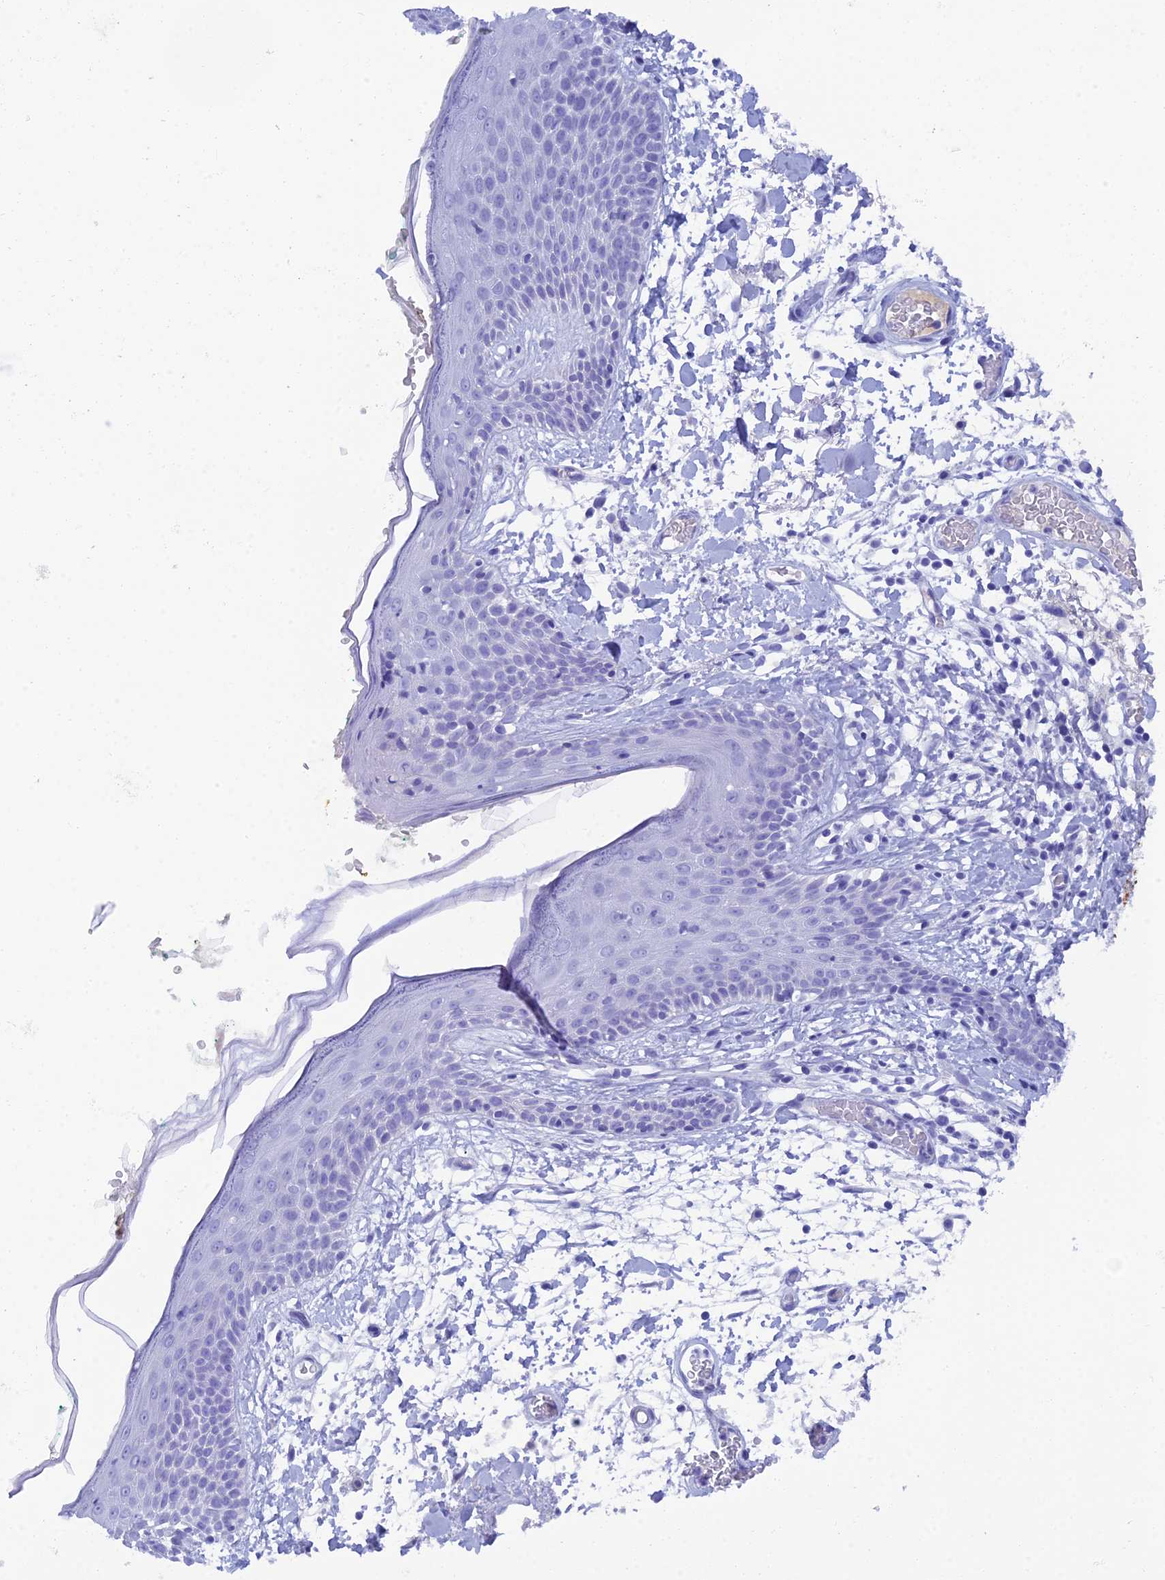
{"staining": {"intensity": "negative", "quantity": "none", "location": "none"}, "tissue": "skin", "cell_type": "Fibroblasts", "image_type": "normal", "snomed": [{"axis": "morphology", "description": "Normal tissue, NOS"}, {"axis": "topography", "description": "Skin"}], "caption": "The immunohistochemistry image has no significant expression in fibroblasts of skin.", "gene": "REG1A", "patient": {"sex": "male", "age": 79}}